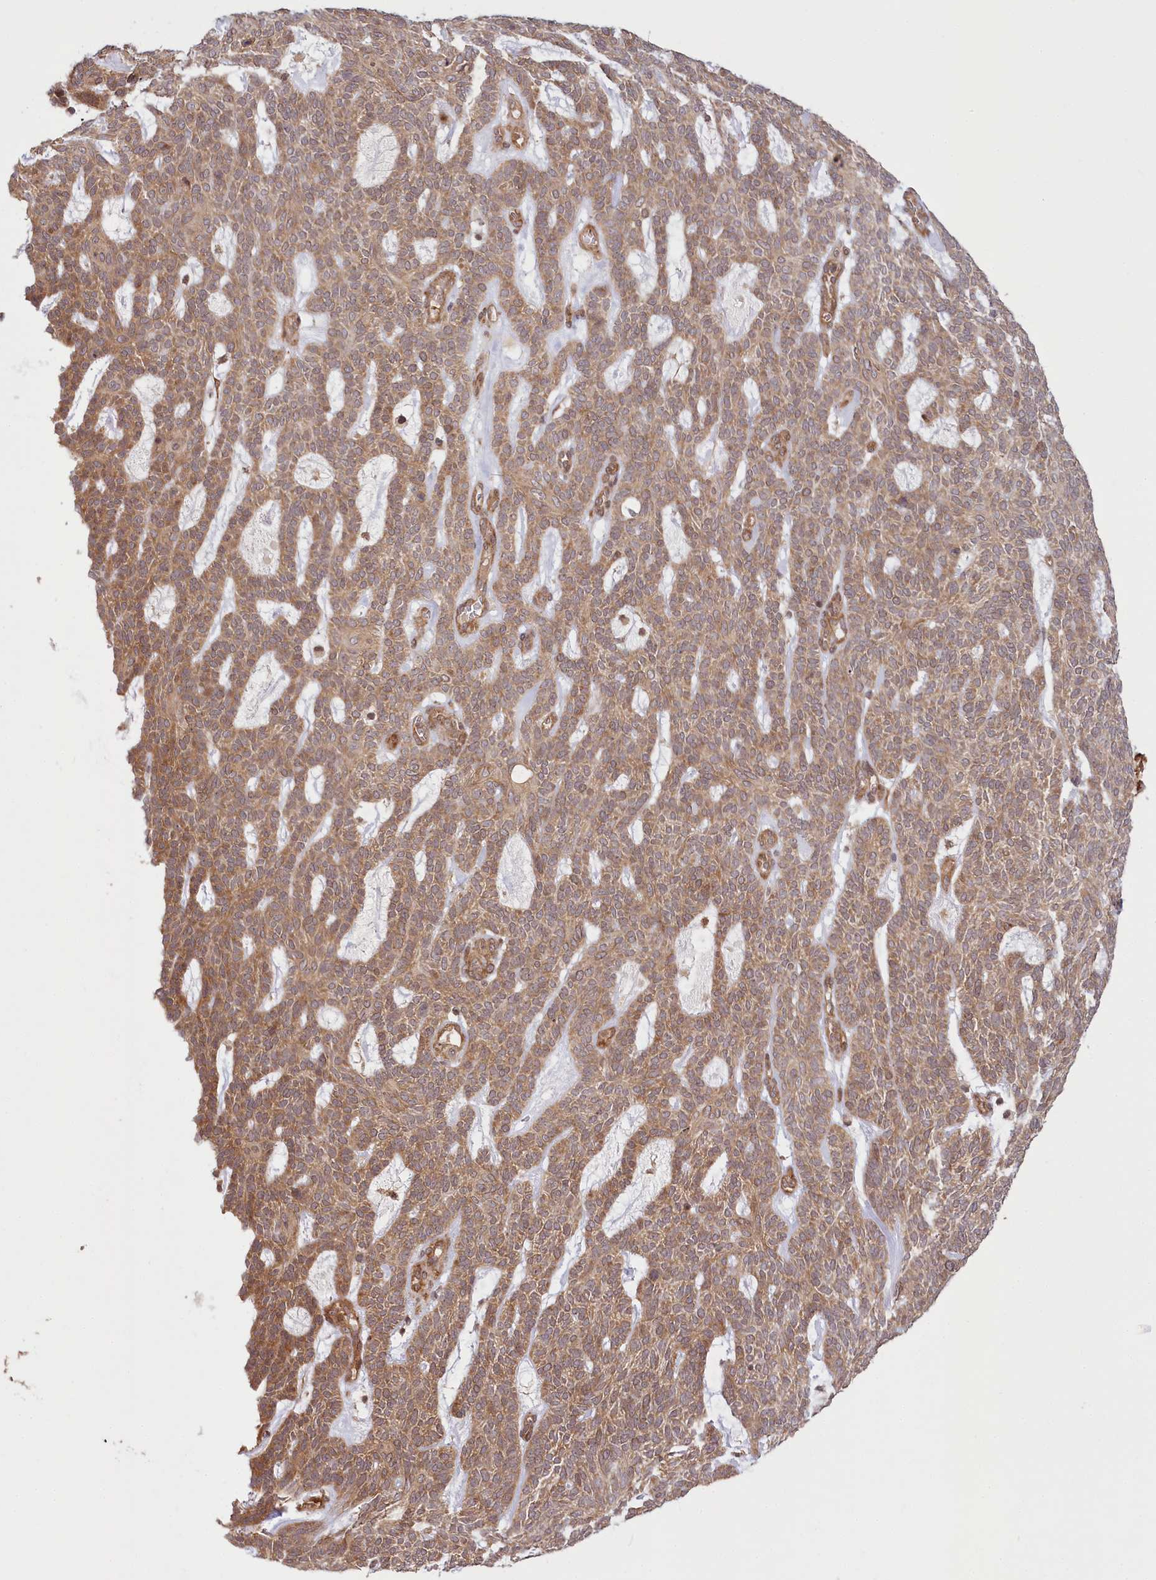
{"staining": {"intensity": "moderate", "quantity": ">75%", "location": "cytoplasmic/membranous"}, "tissue": "skin cancer", "cell_type": "Tumor cells", "image_type": "cancer", "snomed": [{"axis": "morphology", "description": "Squamous cell carcinoma, NOS"}, {"axis": "topography", "description": "Skin"}], "caption": "This image demonstrates immunohistochemistry (IHC) staining of squamous cell carcinoma (skin), with medium moderate cytoplasmic/membranous positivity in about >75% of tumor cells.", "gene": "CEP70", "patient": {"sex": "female", "age": 90}}